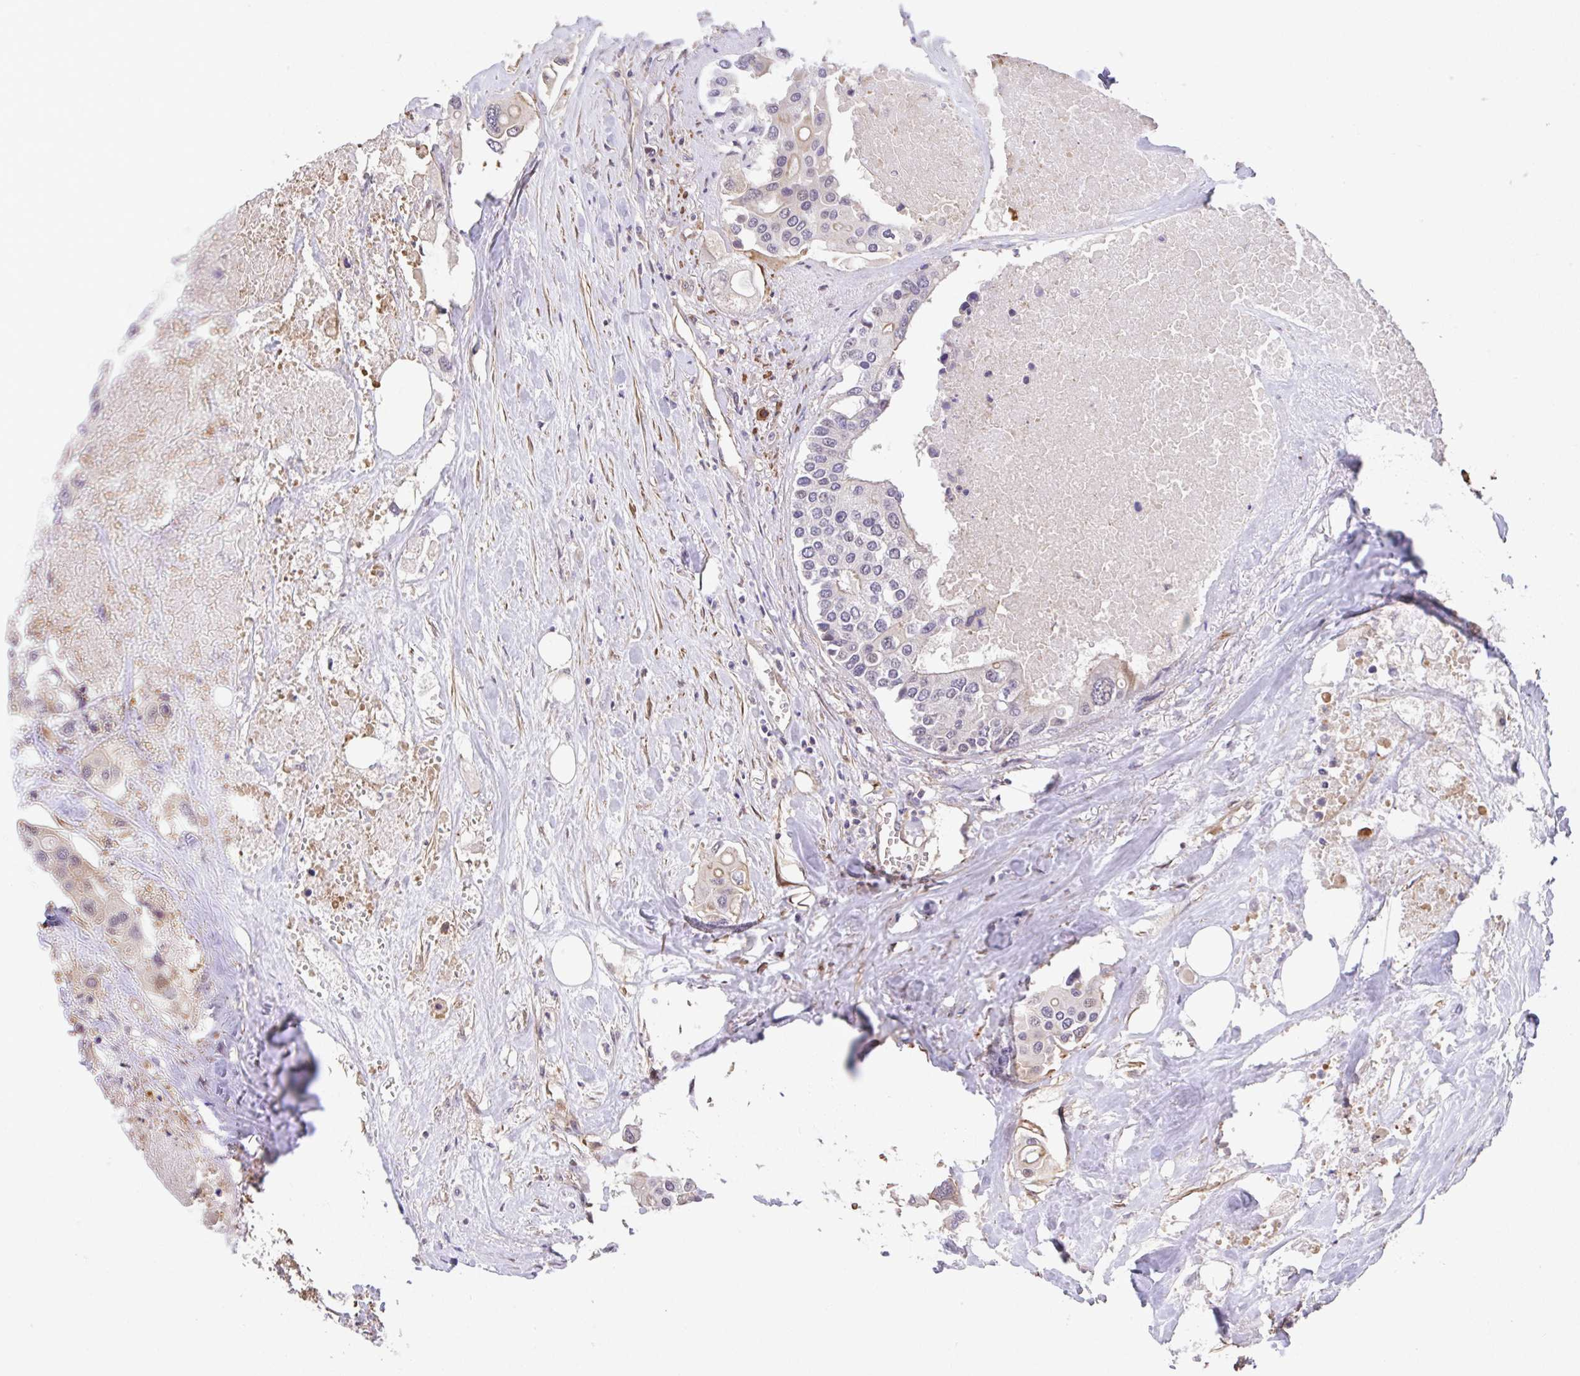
{"staining": {"intensity": "negative", "quantity": "none", "location": "none"}, "tissue": "colorectal cancer", "cell_type": "Tumor cells", "image_type": "cancer", "snomed": [{"axis": "morphology", "description": "Adenocarcinoma, NOS"}, {"axis": "topography", "description": "Colon"}], "caption": "Tumor cells are negative for protein expression in human colorectal adenocarcinoma.", "gene": "ZNF696", "patient": {"sex": "male", "age": 77}}